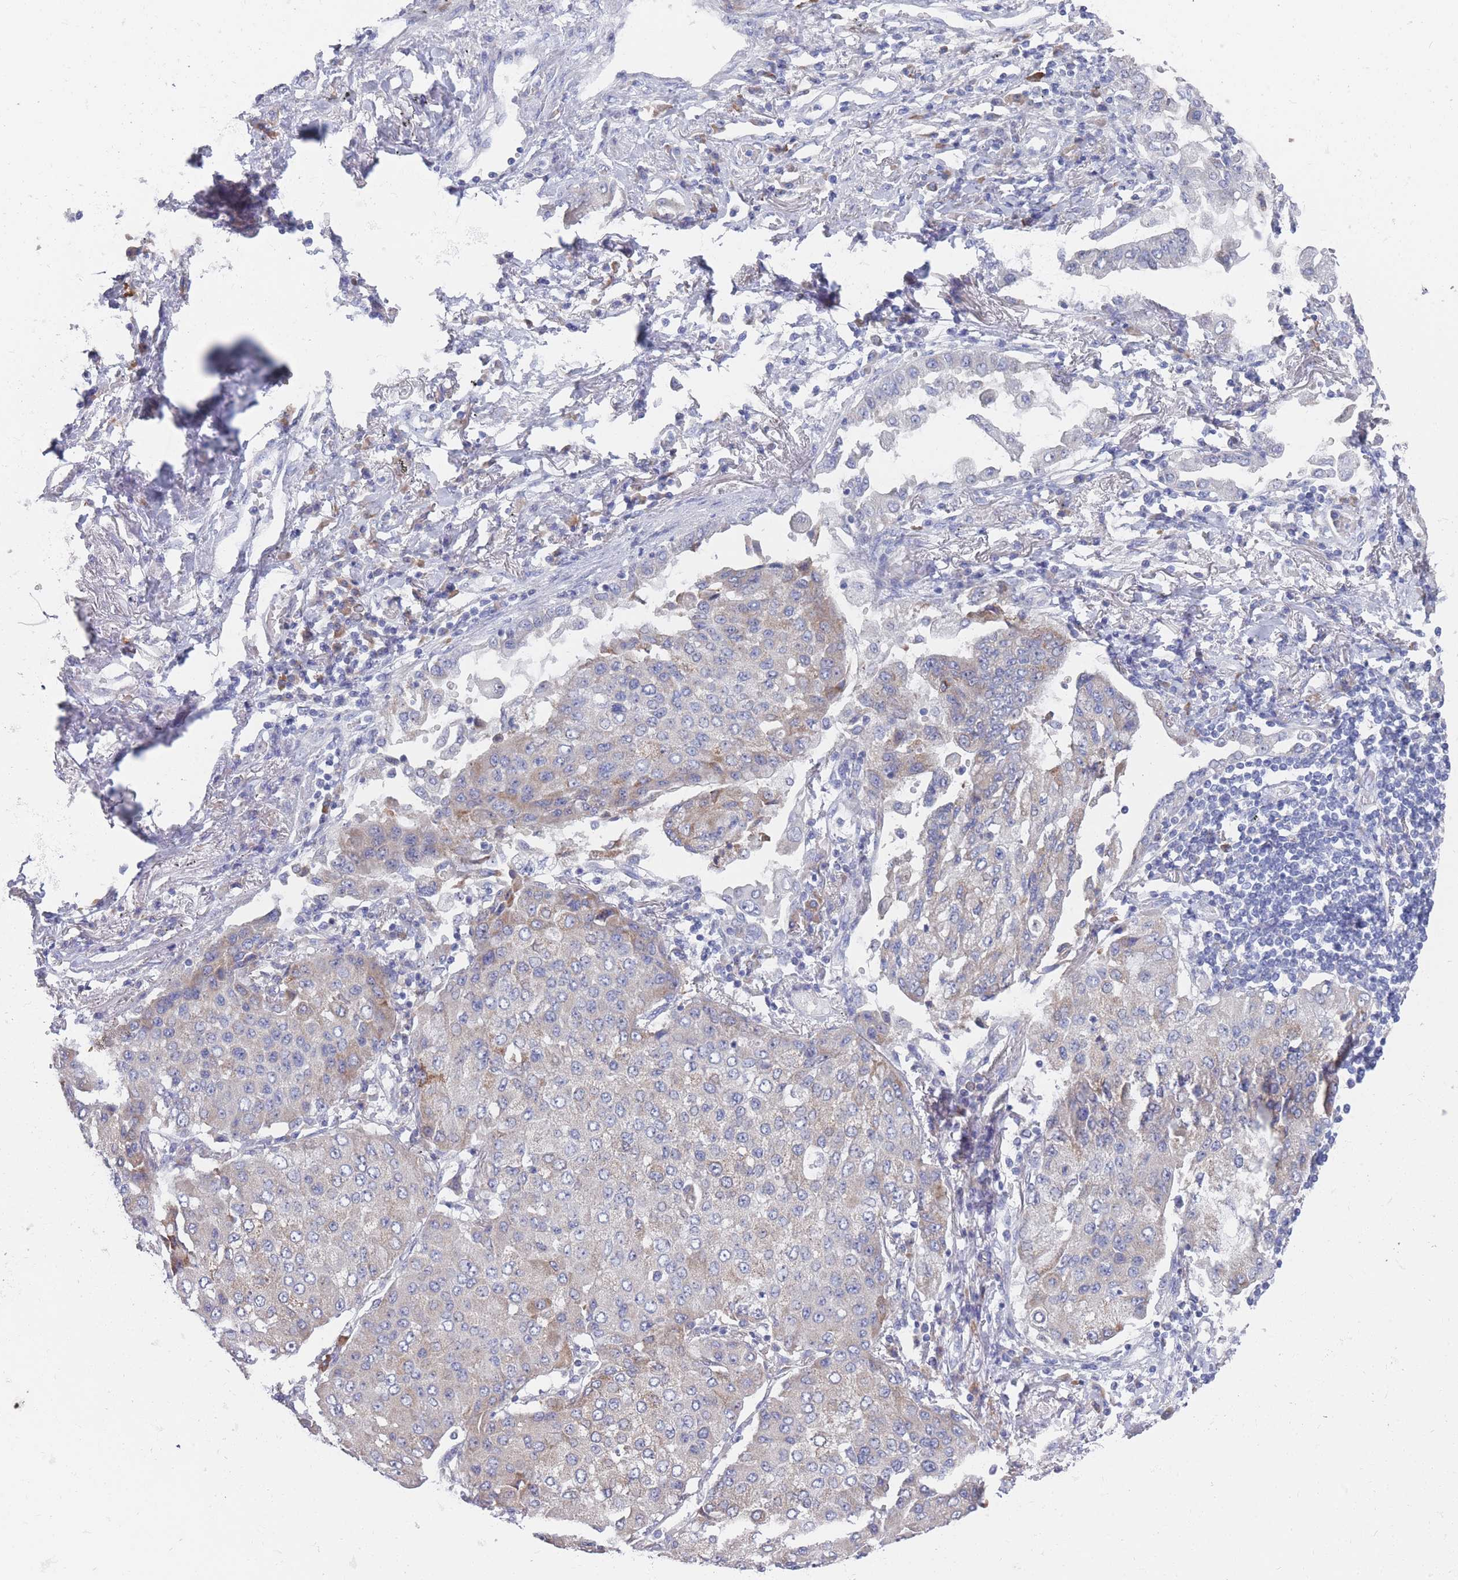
{"staining": {"intensity": "weak", "quantity": "<25%", "location": "cytoplasmic/membranous"}, "tissue": "lung cancer", "cell_type": "Tumor cells", "image_type": "cancer", "snomed": [{"axis": "morphology", "description": "Squamous cell carcinoma, NOS"}, {"axis": "topography", "description": "Lung"}], "caption": "Protein analysis of lung cancer (squamous cell carcinoma) reveals no significant positivity in tumor cells. The staining is performed using DAB (3,3'-diaminobenzidine) brown chromogen with nuclei counter-stained in using hematoxylin.", "gene": "ST8SIA5", "patient": {"sex": "male", "age": 74}}